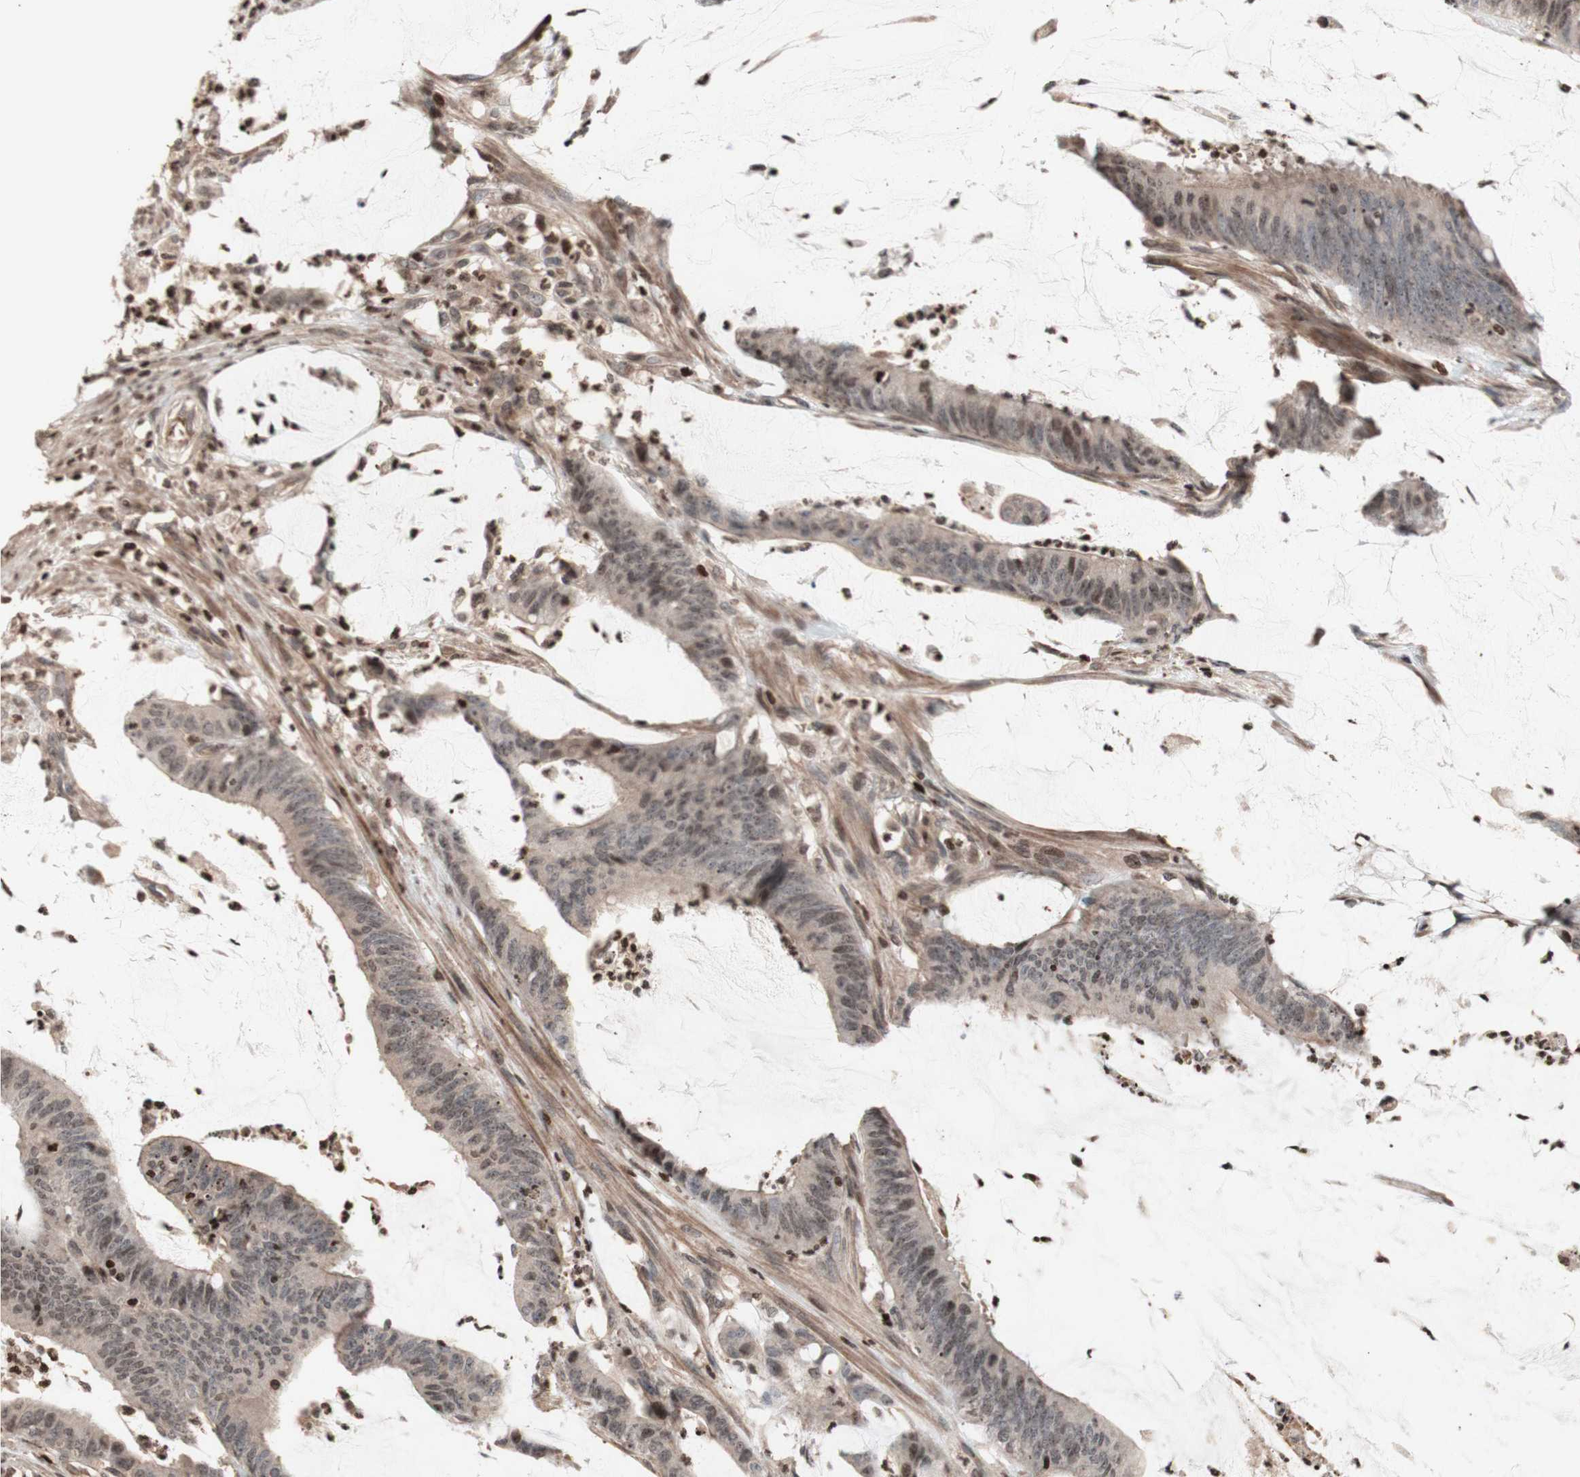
{"staining": {"intensity": "negative", "quantity": "none", "location": "none"}, "tissue": "colorectal cancer", "cell_type": "Tumor cells", "image_type": "cancer", "snomed": [{"axis": "morphology", "description": "Adenocarcinoma, NOS"}, {"axis": "topography", "description": "Rectum"}], "caption": "Immunohistochemistry (IHC) image of colorectal cancer (adenocarcinoma) stained for a protein (brown), which shows no positivity in tumor cells.", "gene": "POLA1", "patient": {"sex": "female", "age": 66}}